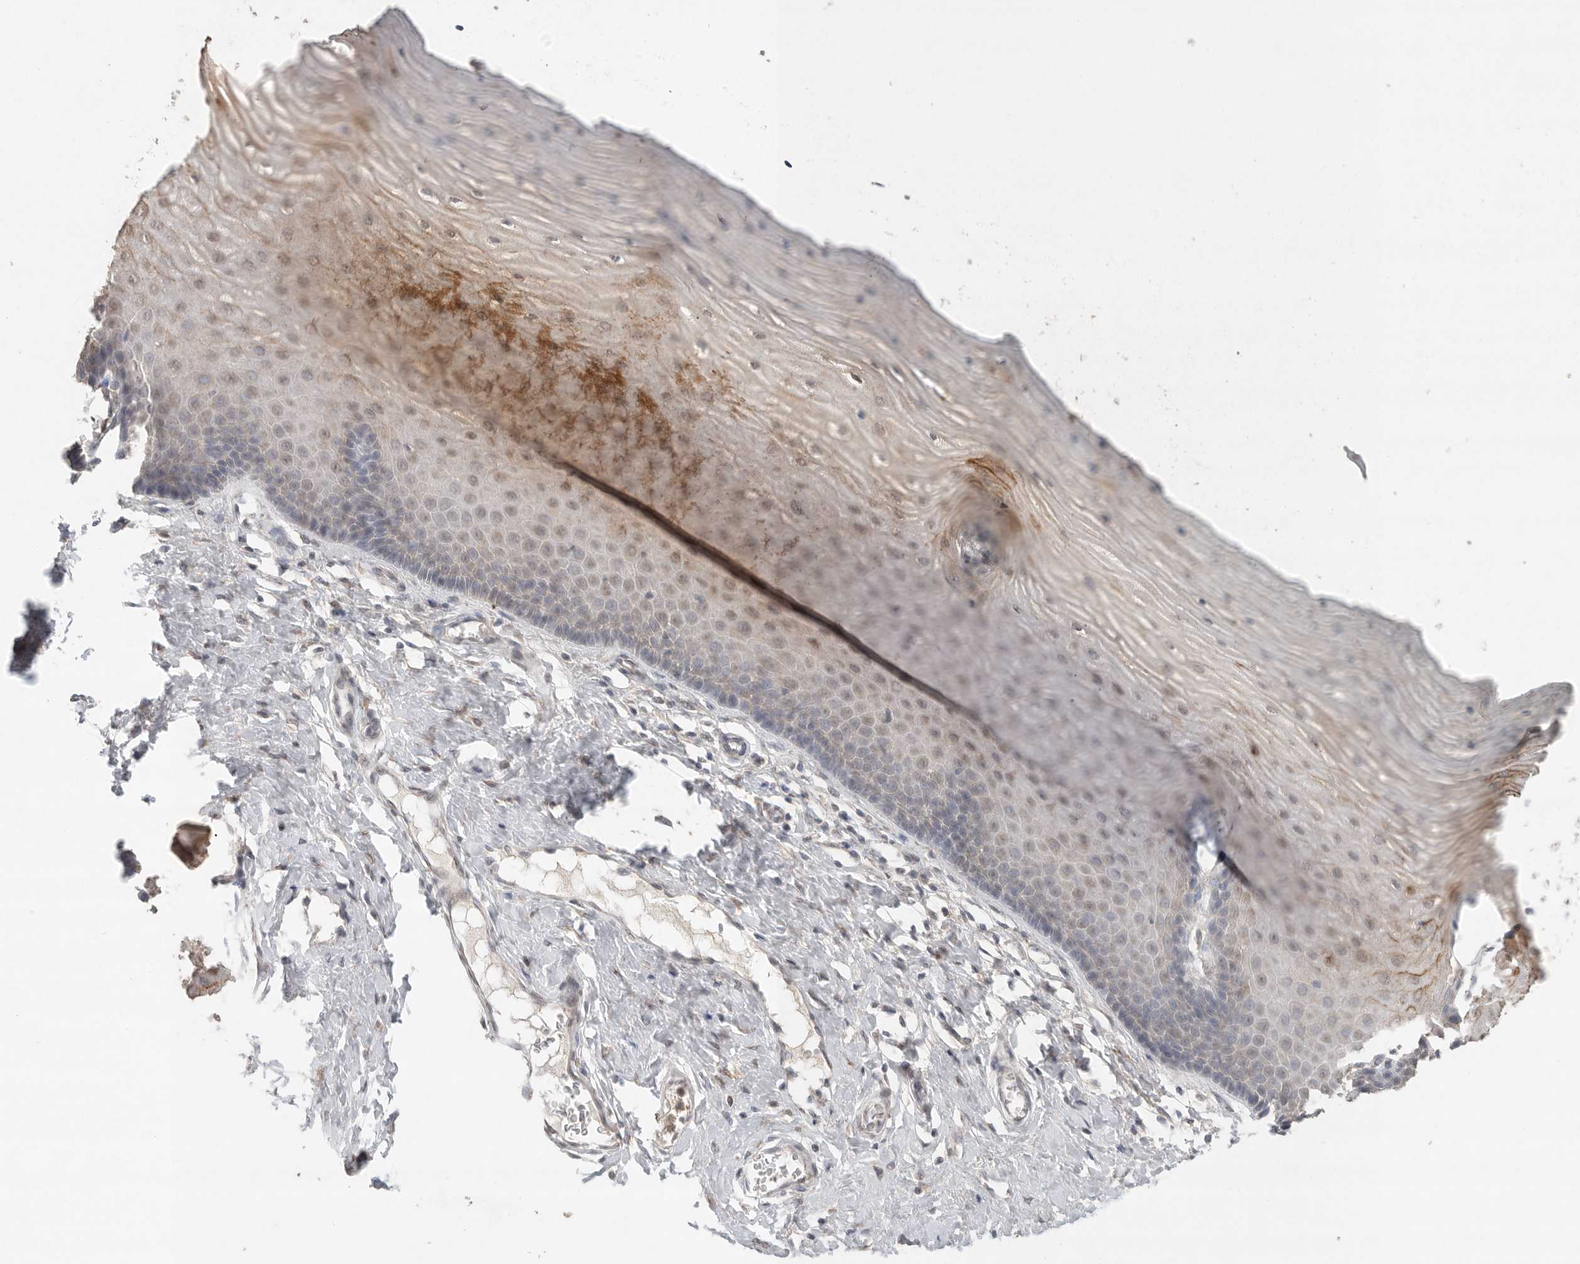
{"staining": {"intensity": "negative", "quantity": "none", "location": "none"}, "tissue": "cervix", "cell_type": "Glandular cells", "image_type": "normal", "snomed": [{"axis": "morphology", "description": "Normal tissue, NOS"}, {"axis": "topography", "description": "Cervix"}], "caption": "A high-resolution micrograph shows IHC staining of normal cervix, which demonstrates no significant positivity in glandular cells.", "gene": "KLK5", "patient": {"sex": "female", "age": 55}}